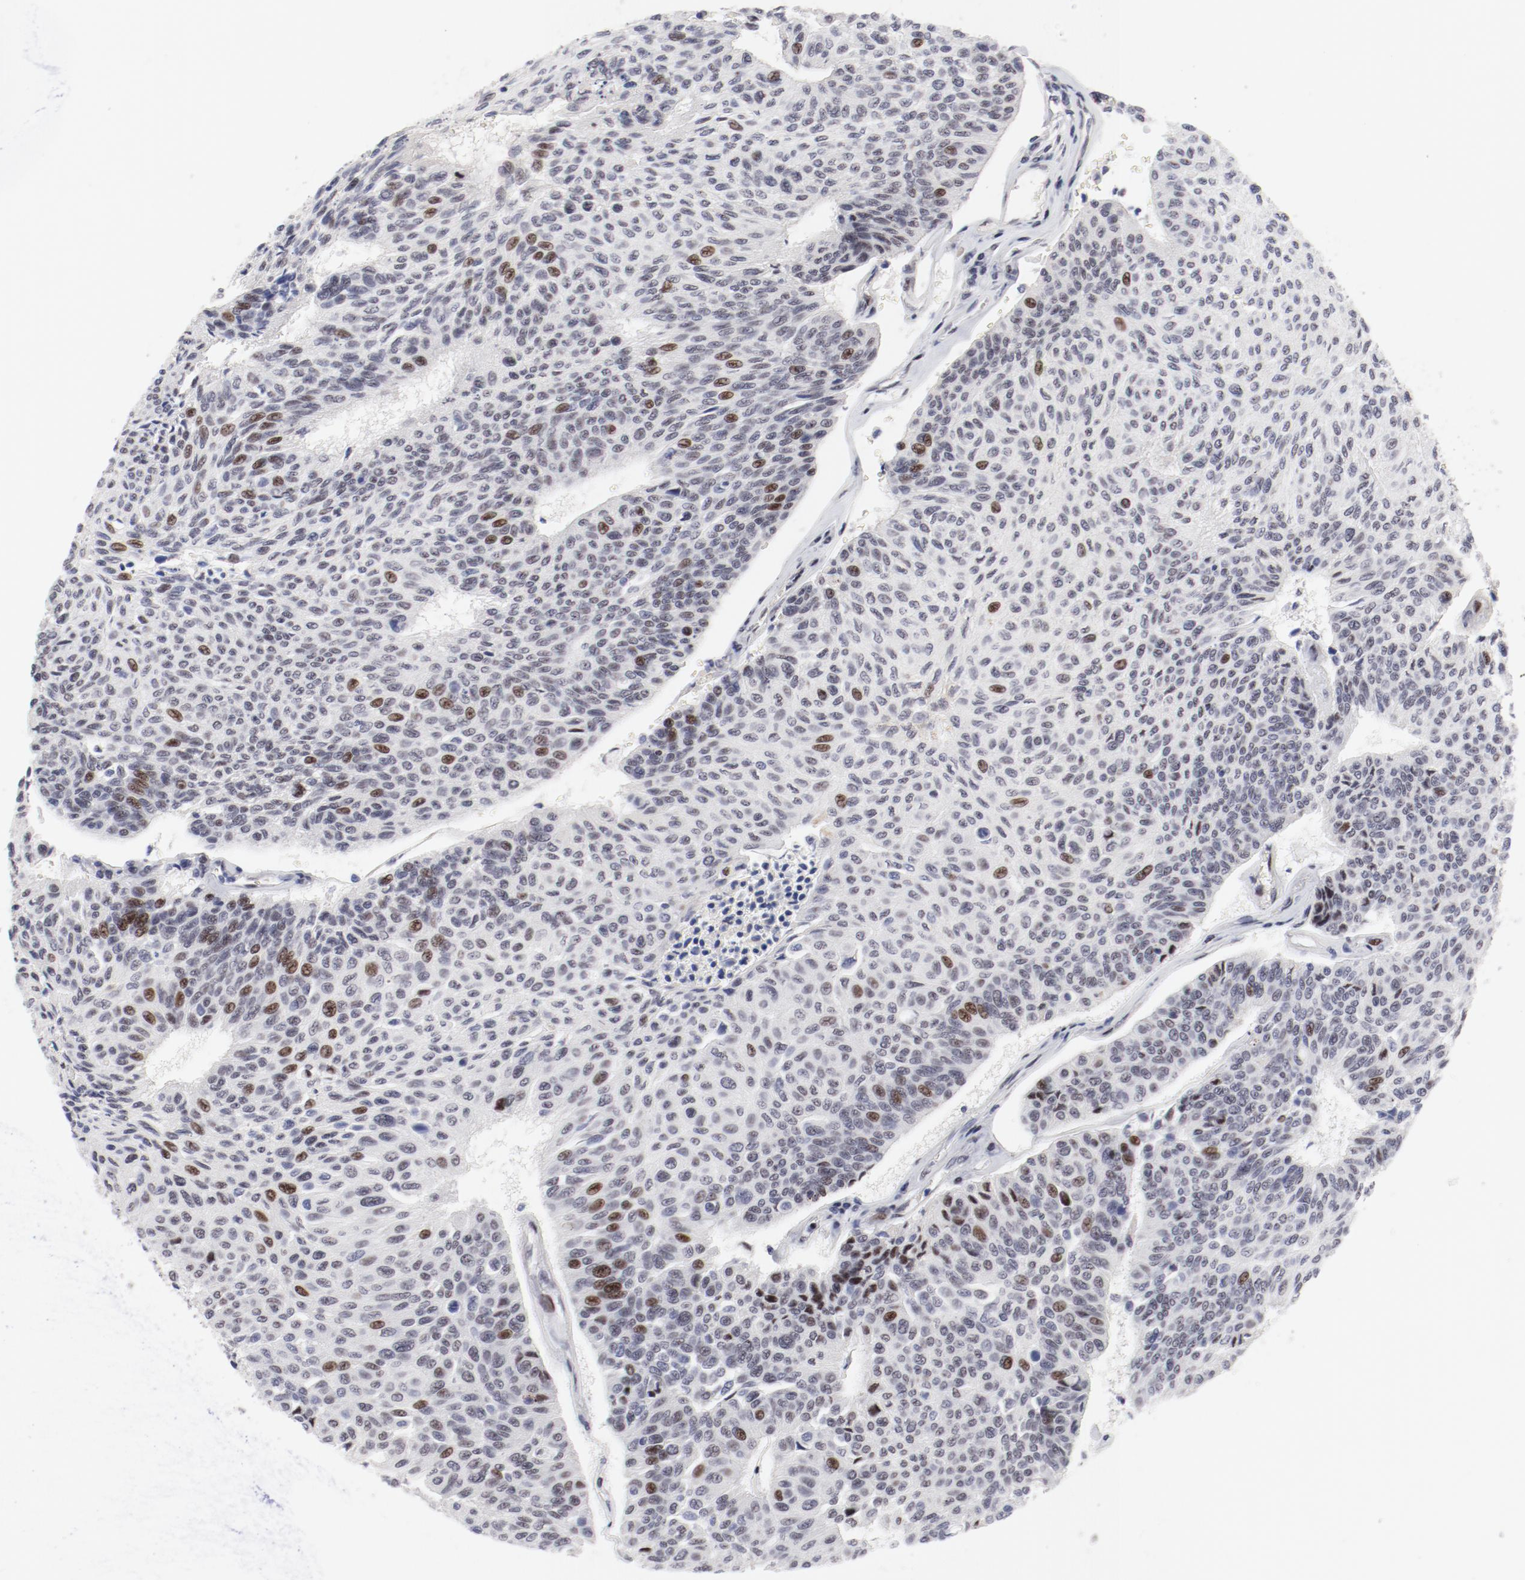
{"staining": {"intensity": "moderate", "quantity": "<25%", "location": "nuclear"}, "tissue": "urothelial cancer", "cell_type": "Tumor cells", "image_type": "cancer", "snomed": [{"axis": "morphology", "description": "Urothelial carcinoma, High grade"}, {"axis": "topography", "description": "Urinary bladder"}], "caption": "A brown stain shows moderate nuclear staining of a protein in human urothelial cancer tumor cells. (DAB (3,3'-diaminobenzidine) IHC, brown staining for protein, blue staining for nuclei).", "gene": "FSCB", "patient": {"sex": "male", "age": 66}}